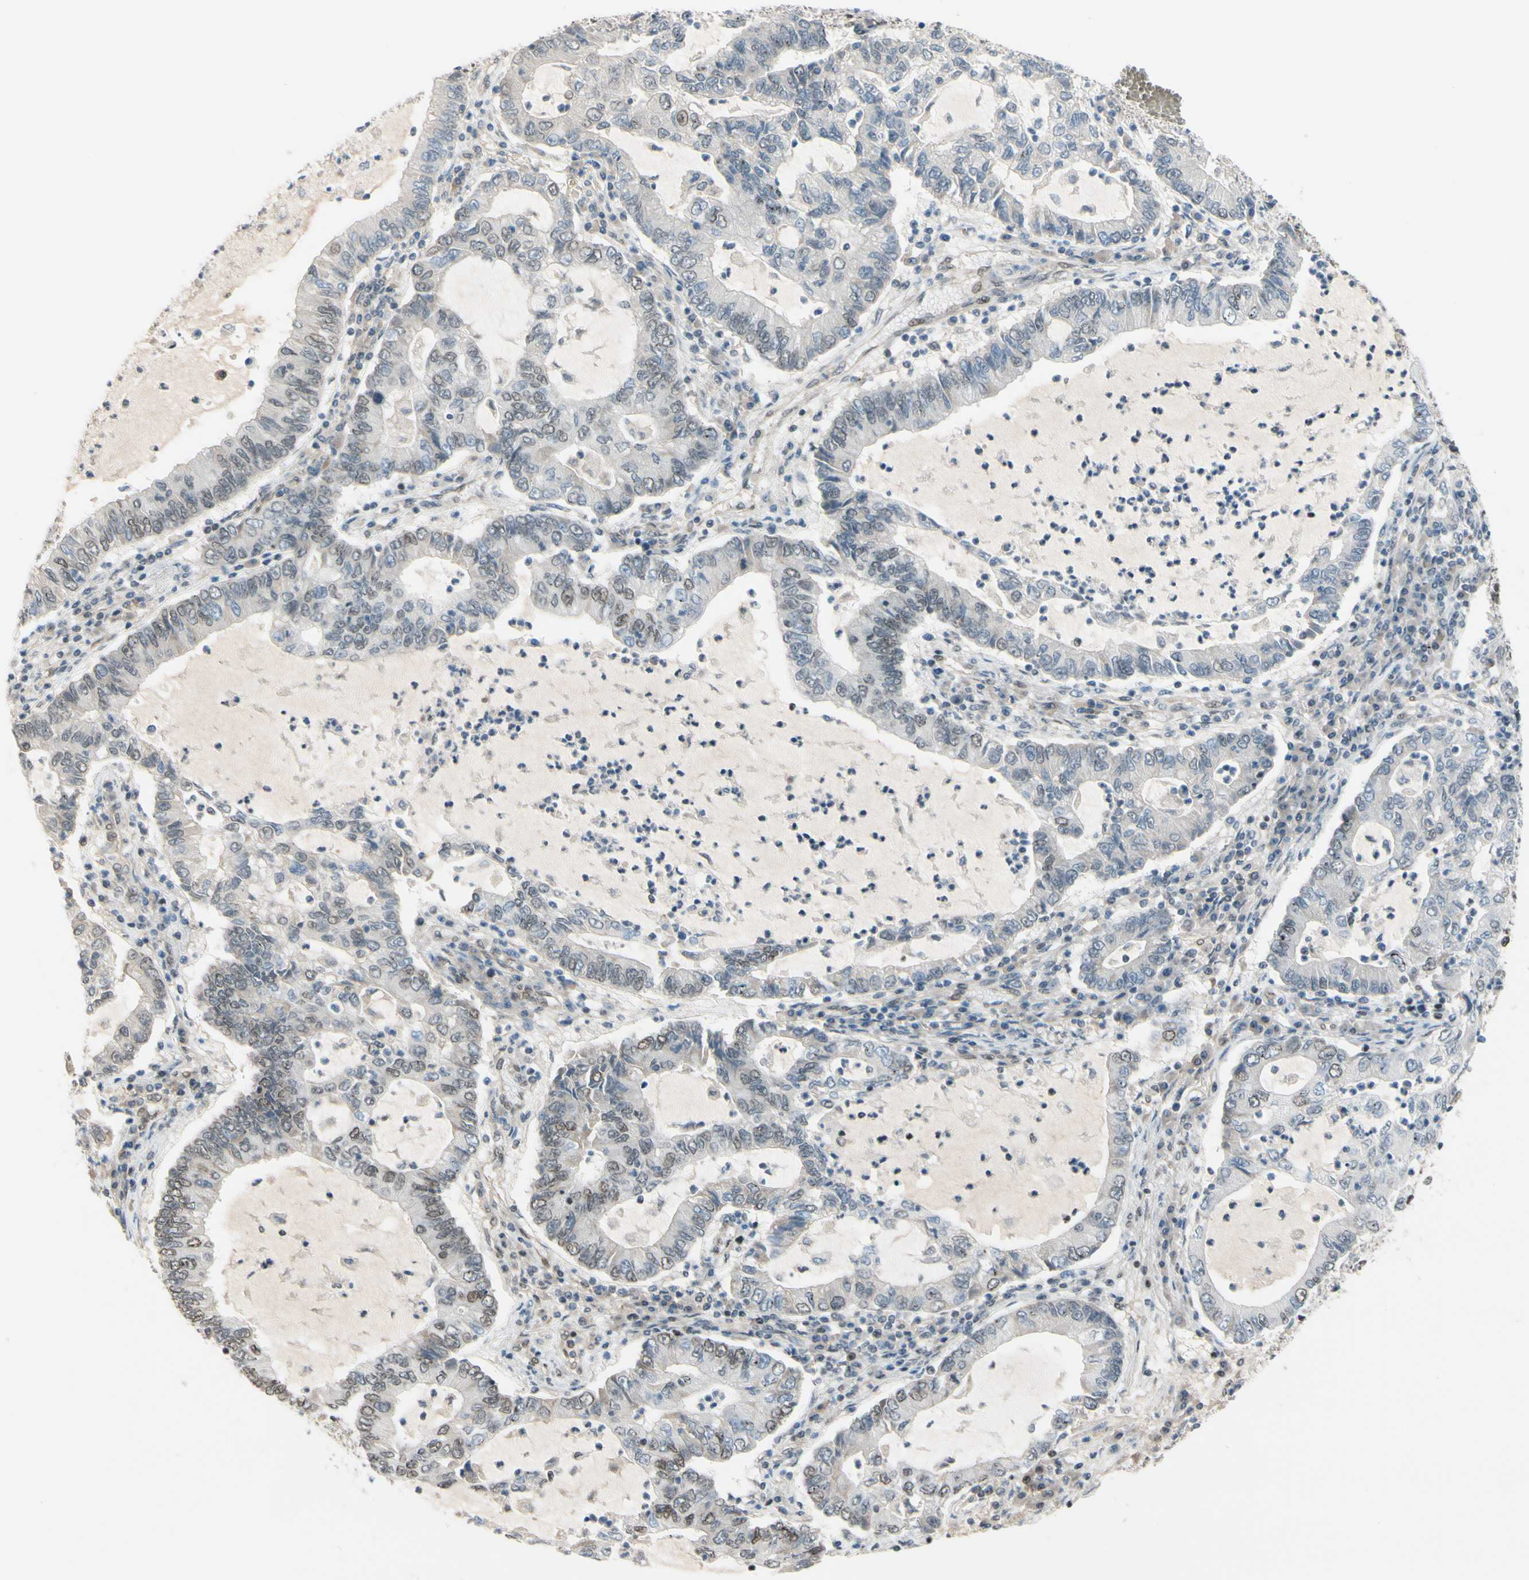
{"staining": {"intensity": "weak", "quantity": "<25%", "location": "nuclear"}, "tissue": "lung cancer", "cell_type": "Tumor cells", "image_type": "cancer", "snomed": [{"axis": "morphology", "description": "Adenocarcinoma, NOS"}, {"axis": "topography", "description": "Lung"}], "caption": "This is an immunohistochemistry micrograph of adenocarcinoma (lung). There is no staining in tumor cells.", "gene": "SUFU", "patient": {"sex": "female", "age": 51}}